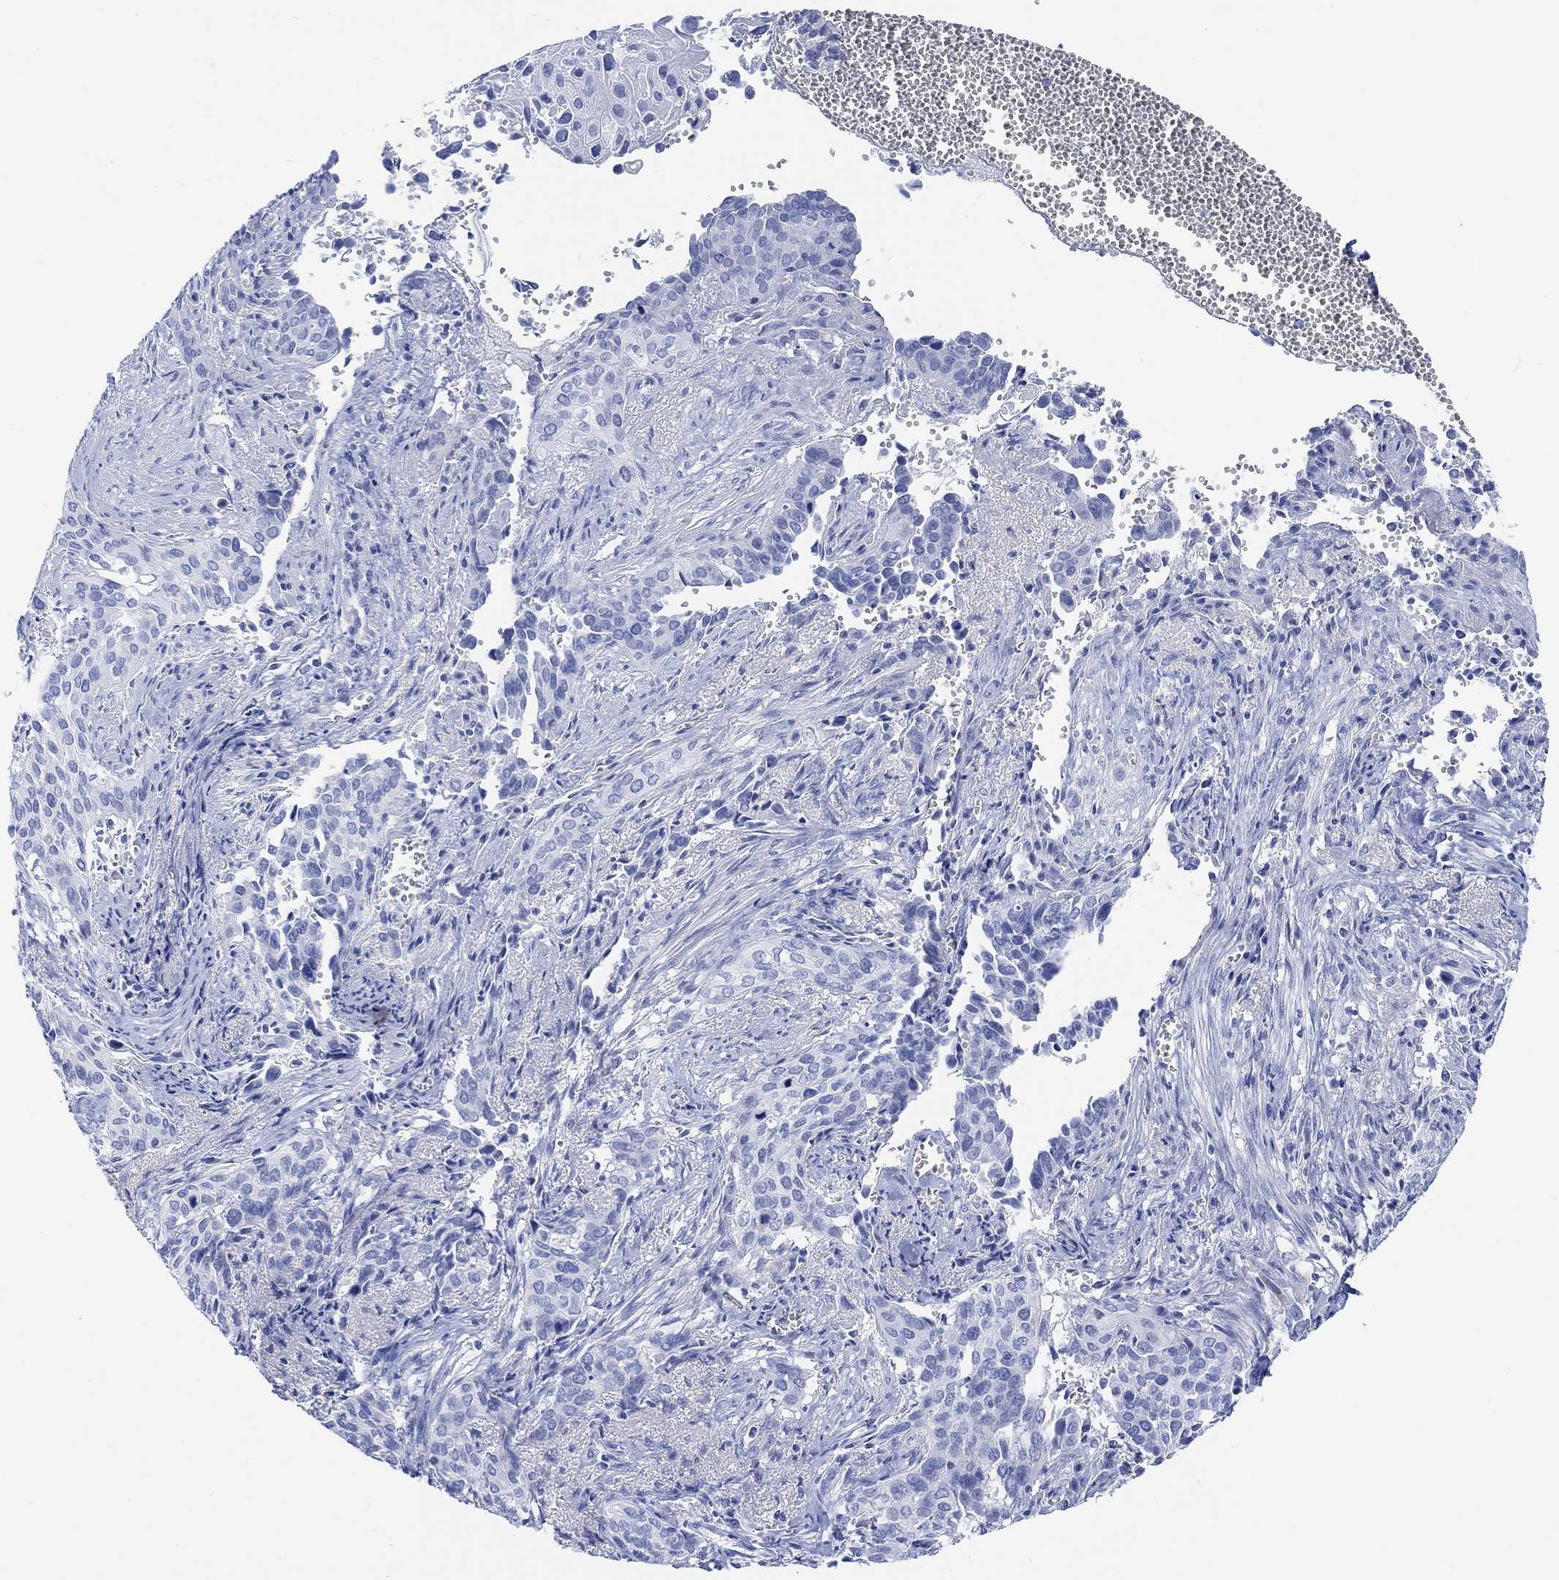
{"staining": {"intensity": "negative", "quantity": "none", "location": "none"}, "tissue": "cervical cancer", "cell_type": "Tumor cells", "image_type": "cancer", "snomed": [{"axis": "morphology", "description": "Squamous cell carcinoma, NOS"}, {"axis": "topography", "description": "Cervix"}], "caption": "Photomicrograph shows no protein positivity in tumor cells of cervical cancer (squamous cell carcinoma) tissue.", "gene": "GNG13", "patient": {"sex": "female", "age": 29}}